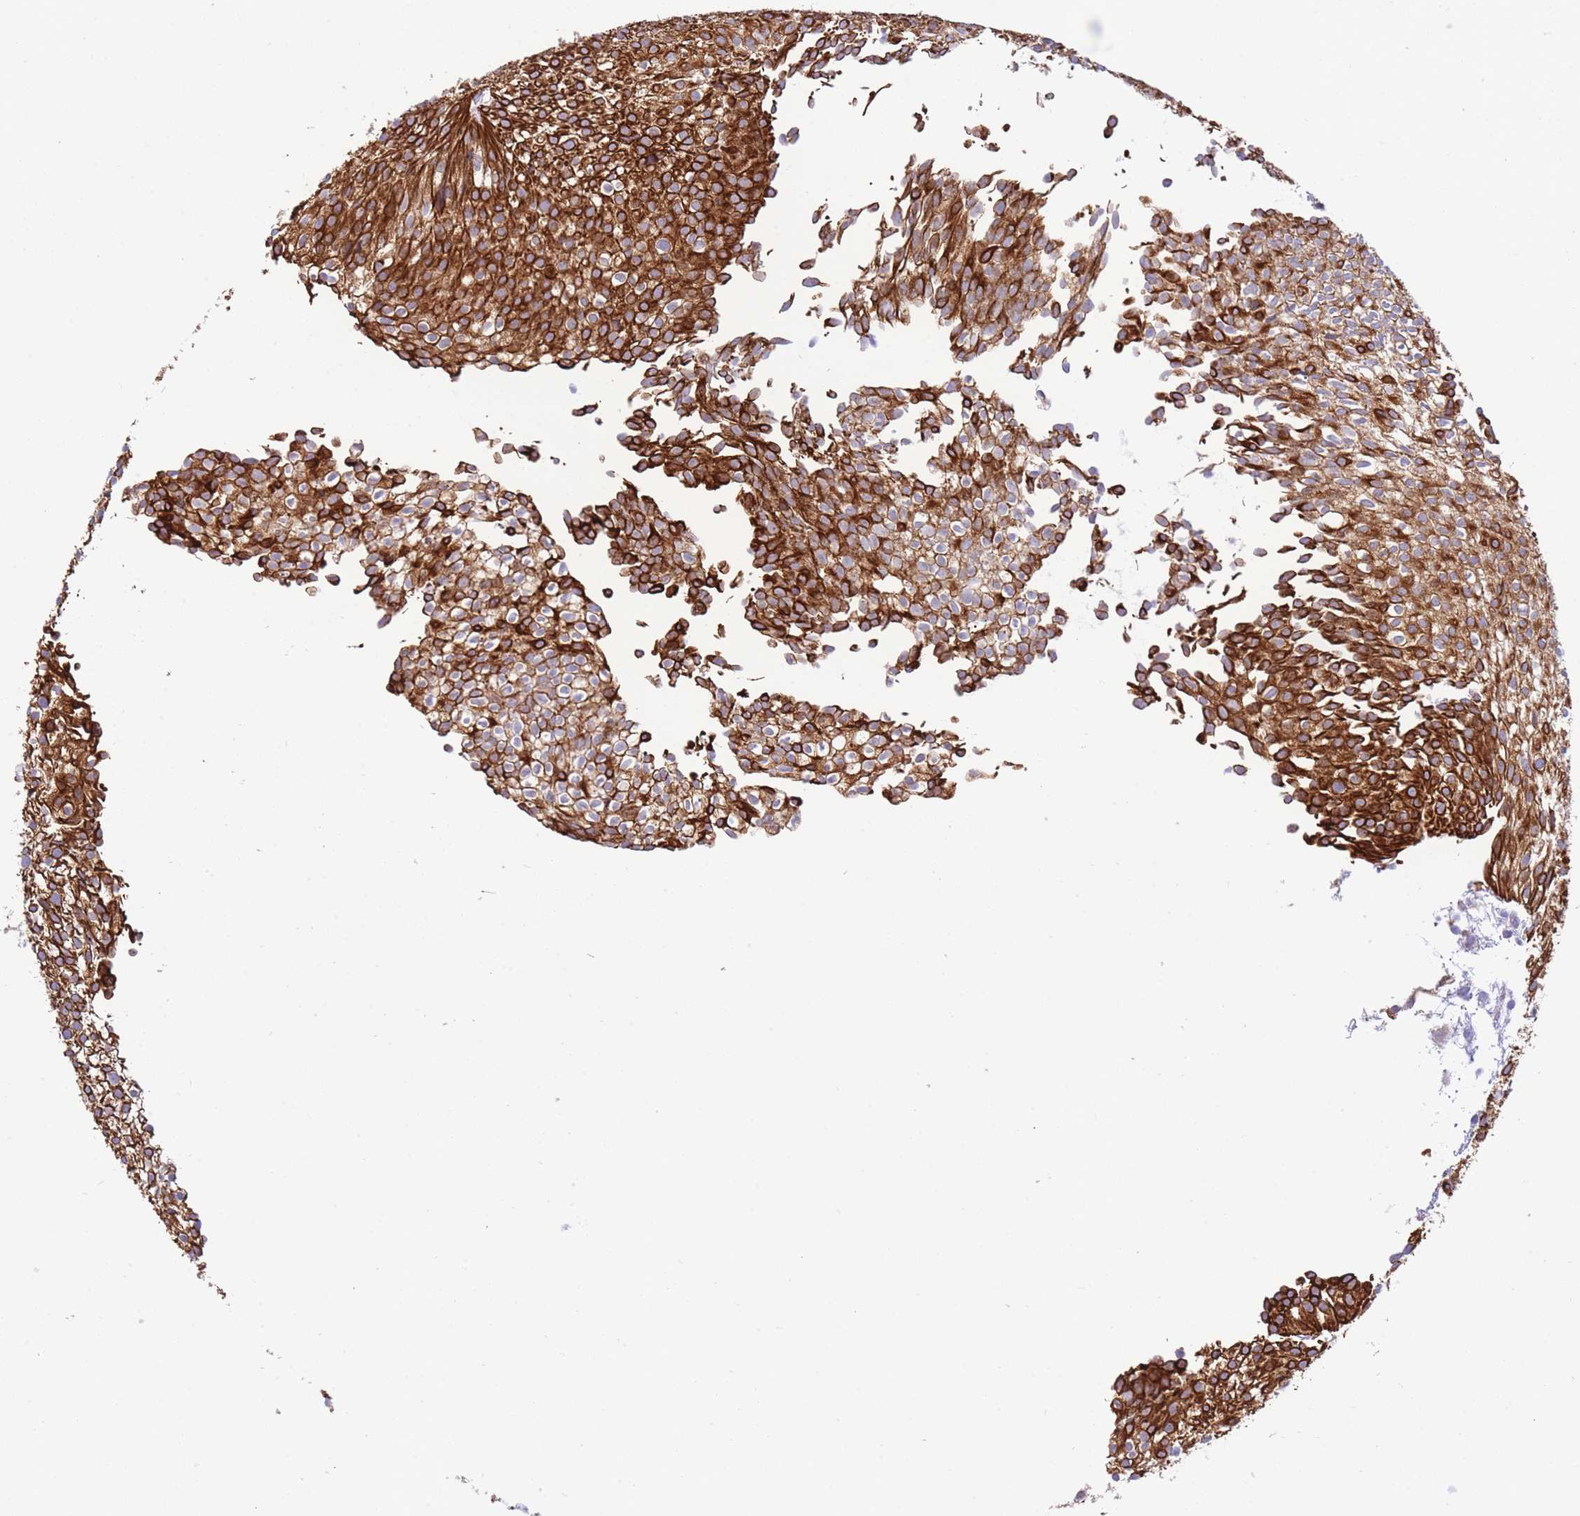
{"staining": {"intensity": "strong", "quantity": ">75%", "location": "cytoplasmic/membranous"}, "tissue": "urothelial cancer", "cell_type": "Tumor cells", "image_type": "cancer", "snomed": [{"axis": "morphology", "description": "Urothelial carcinoma, Low grade"}, {"axis": "topography", "description": "Urinary bladder"}], "caption": "Brown immunohistochemical staining in human urothelial carcinoma (low-grade) shows strong cytoplasmic/membranous expression in approximately >75% of tumor cells.", "gene": "VWA8", "patient": {"sex": "male", "age": 91}}